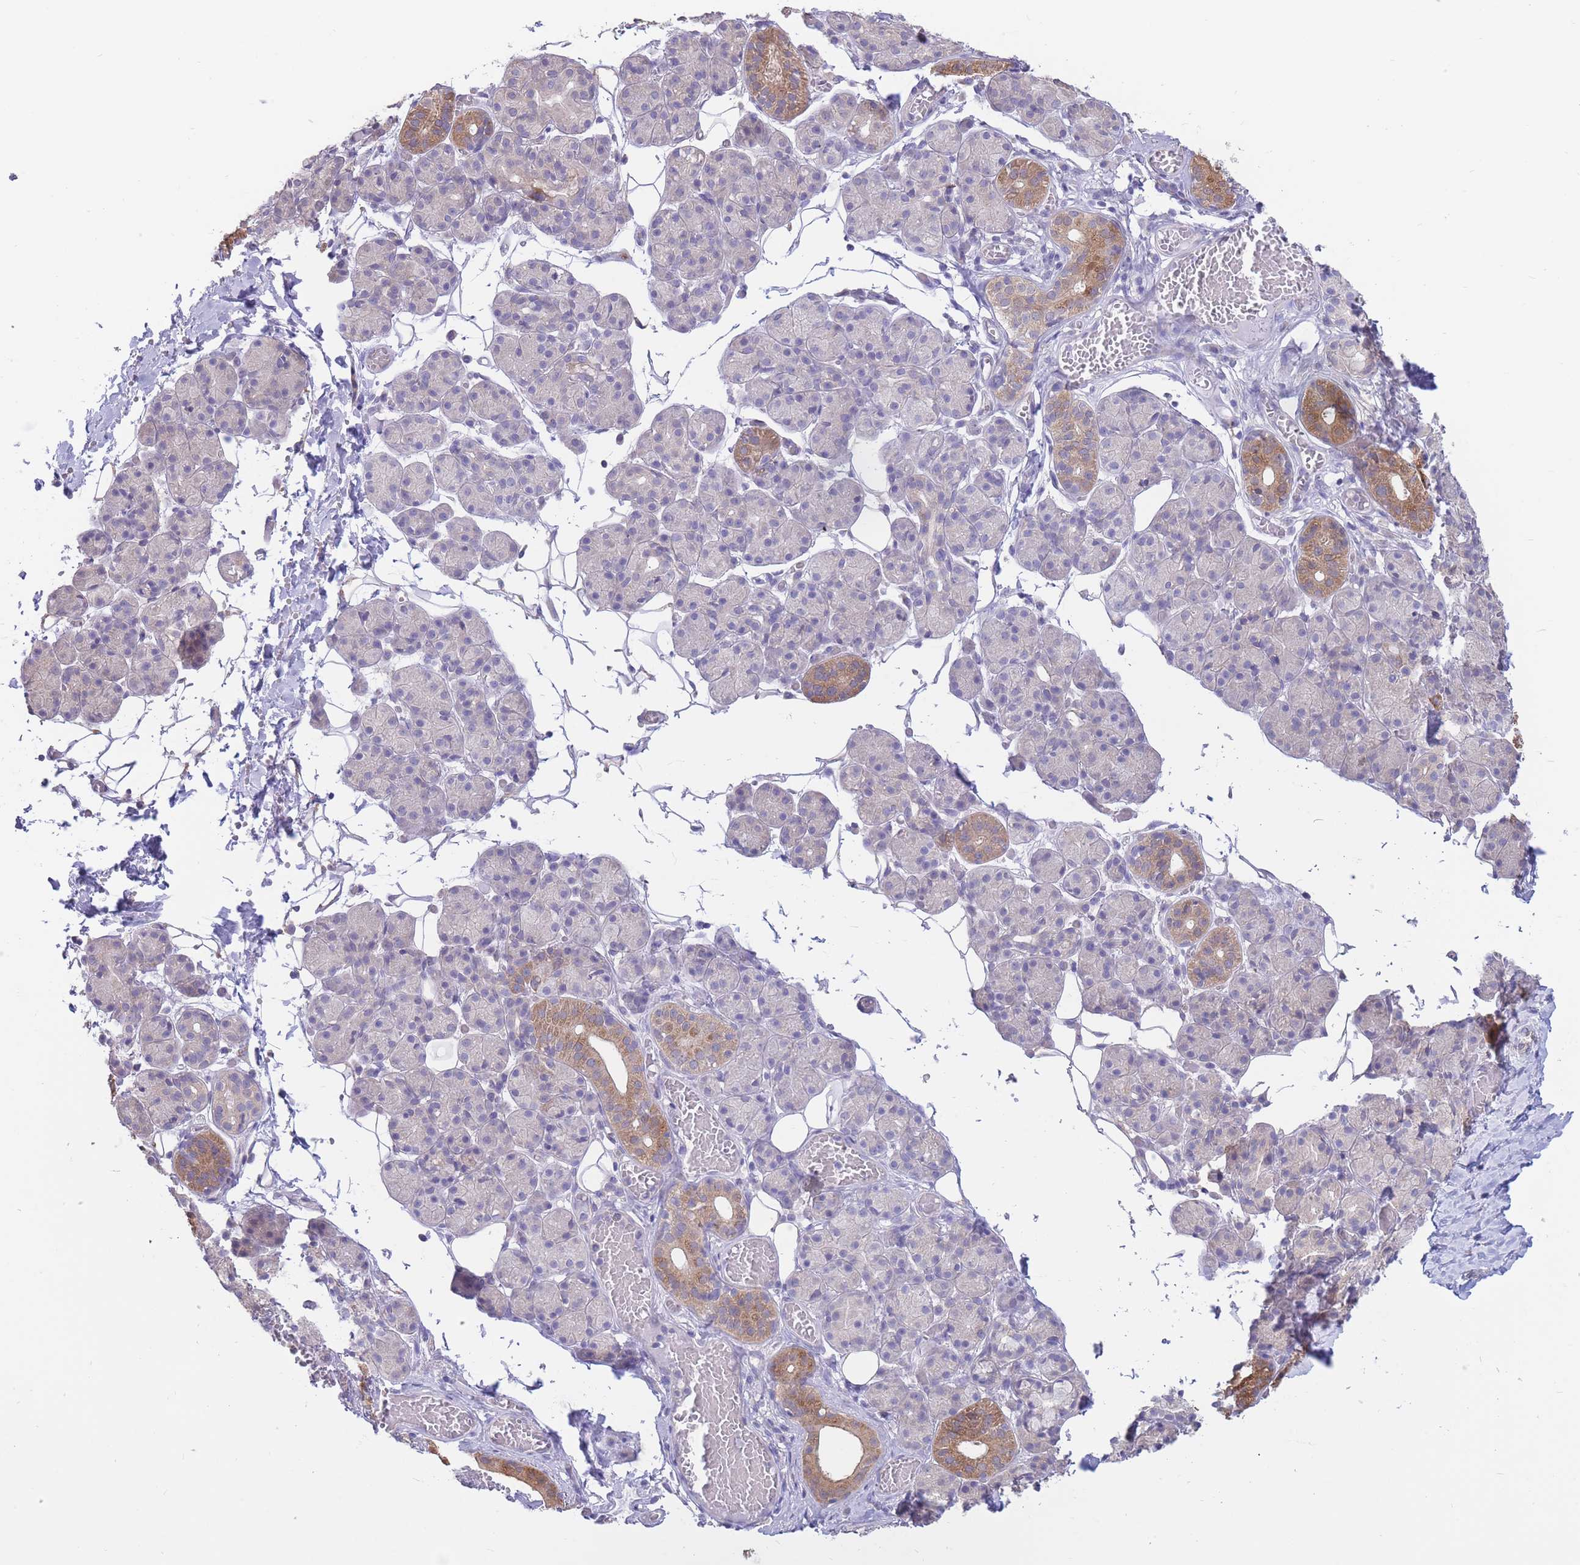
{"staining": {"intensity": "strong", "quantity": "<25%", "location": "cytoplasmic/membranous"}, "tissue": "salivary gland", "cell_type": "Glandular cells", "image_type": "normal", "snomed": [{"axis": "morphology", "description": "Normal tissue, NOS"}, {"axis": "topography", "description": "Salivary gland"}], "caption": "Immunohistochemical staining of normal salivary gland displays <25% levels of strong cytoplasmic/membranous protein expression in about <25% of glandular cells. (DAB (3,3'-diaminobenzidine) = brown stain, brightfield microscopy at high magnification).", "gene": "ALS2CL", "patient": {"sex": "male", "age": 63}}